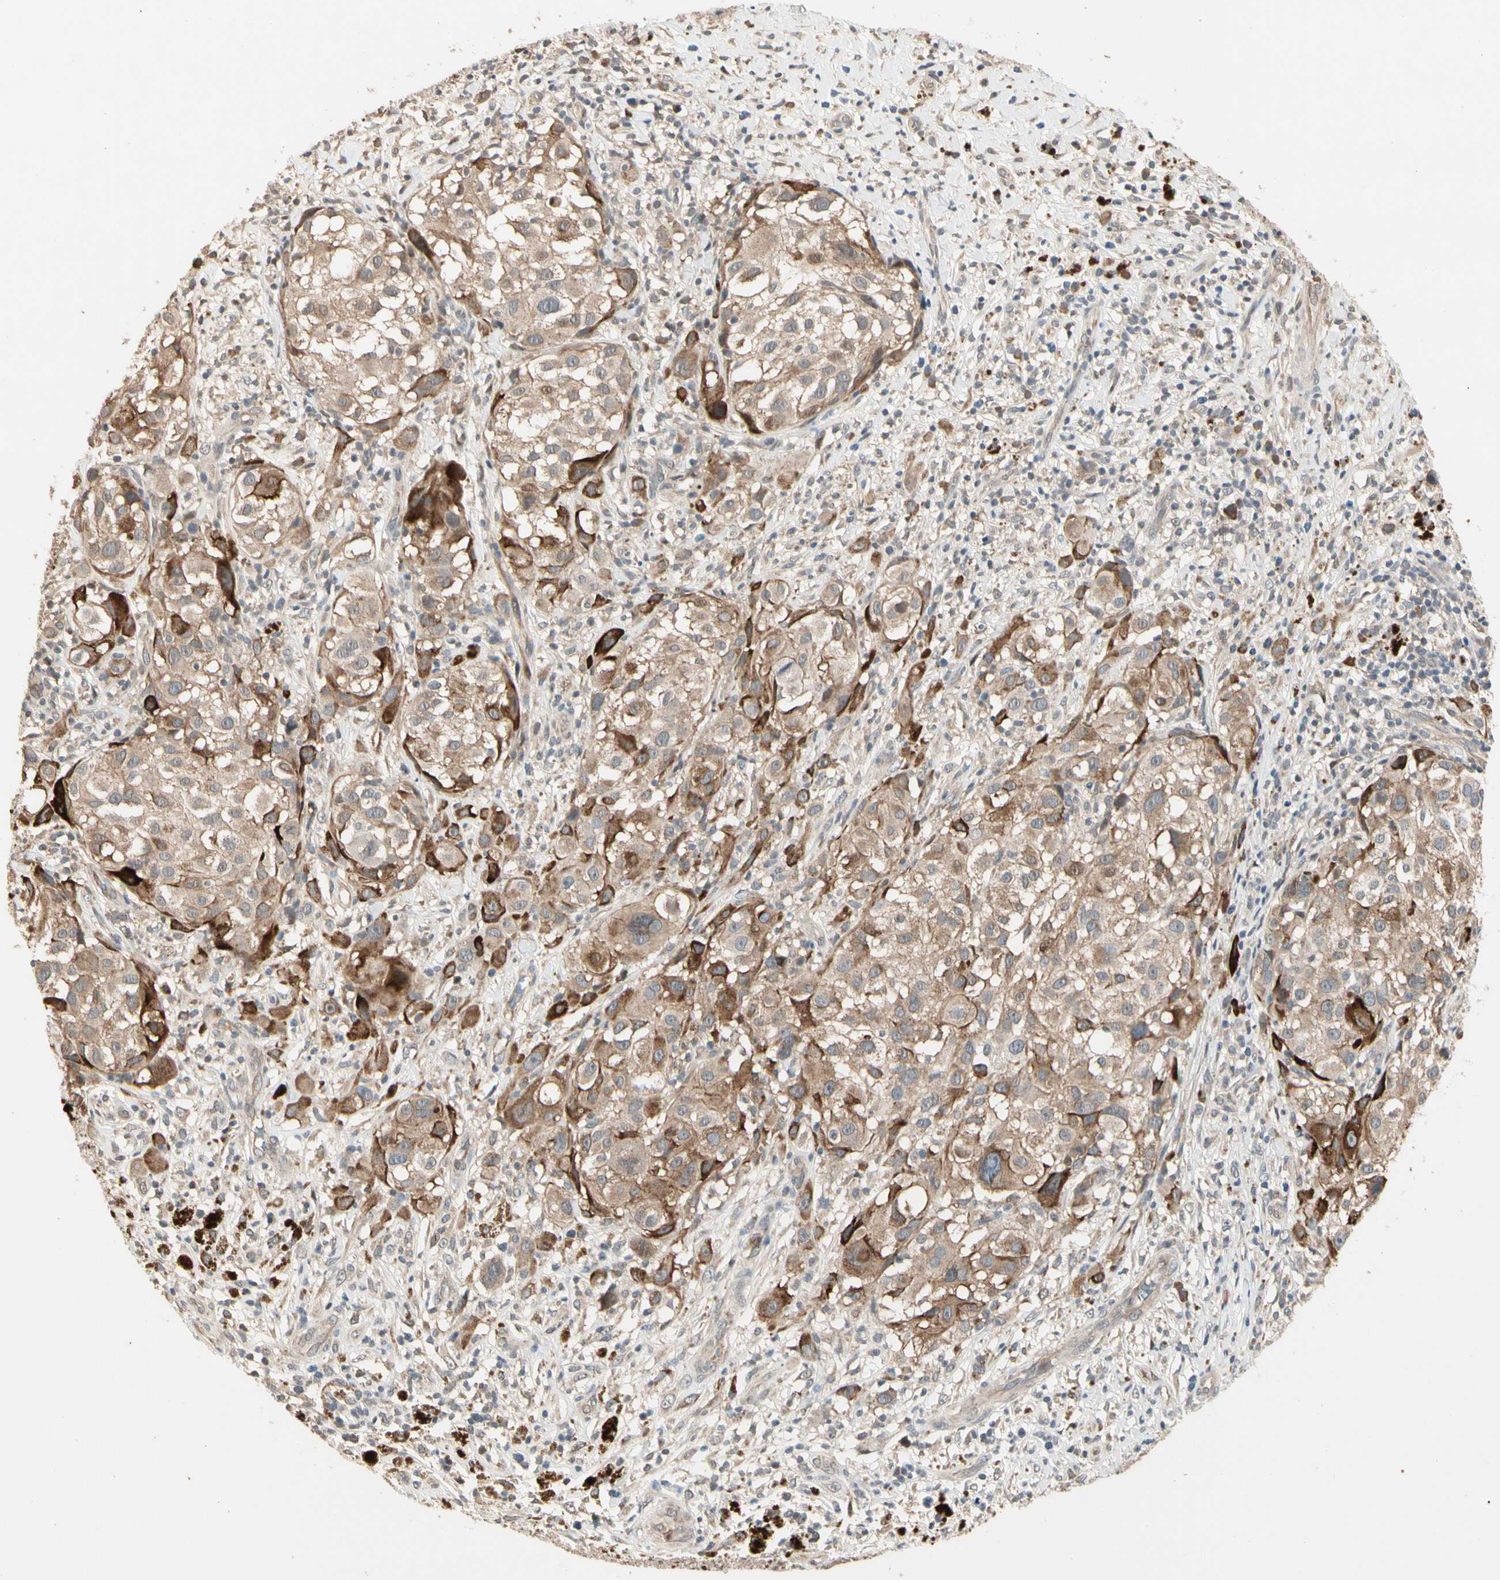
{"staining": {"intensity": "moderate", "quantity": ">75%", "location": "cytoplasmic/membranous"}, "tissue": "melanoma", "cell_type": "Tumor cells", "image_type": "cancer", "snomed": [{"axis": "morphology", "description": "Necrosis, NOS"}, {"axis": "morphology", "description": "Malignant melanoma, NOS"}, {"axis": "topography", "description": "Skin"}], "caption": "Immunohistochemical staining of human malignant melanoma displays medium levels of moderate cytoplasmic/membranous expression in about >75% of tumor cells. (Brightfield microscopy of DAB IHC at high magnification).", "gene": "ATG4C", "patient": {"sex": "female", "age": 87}}